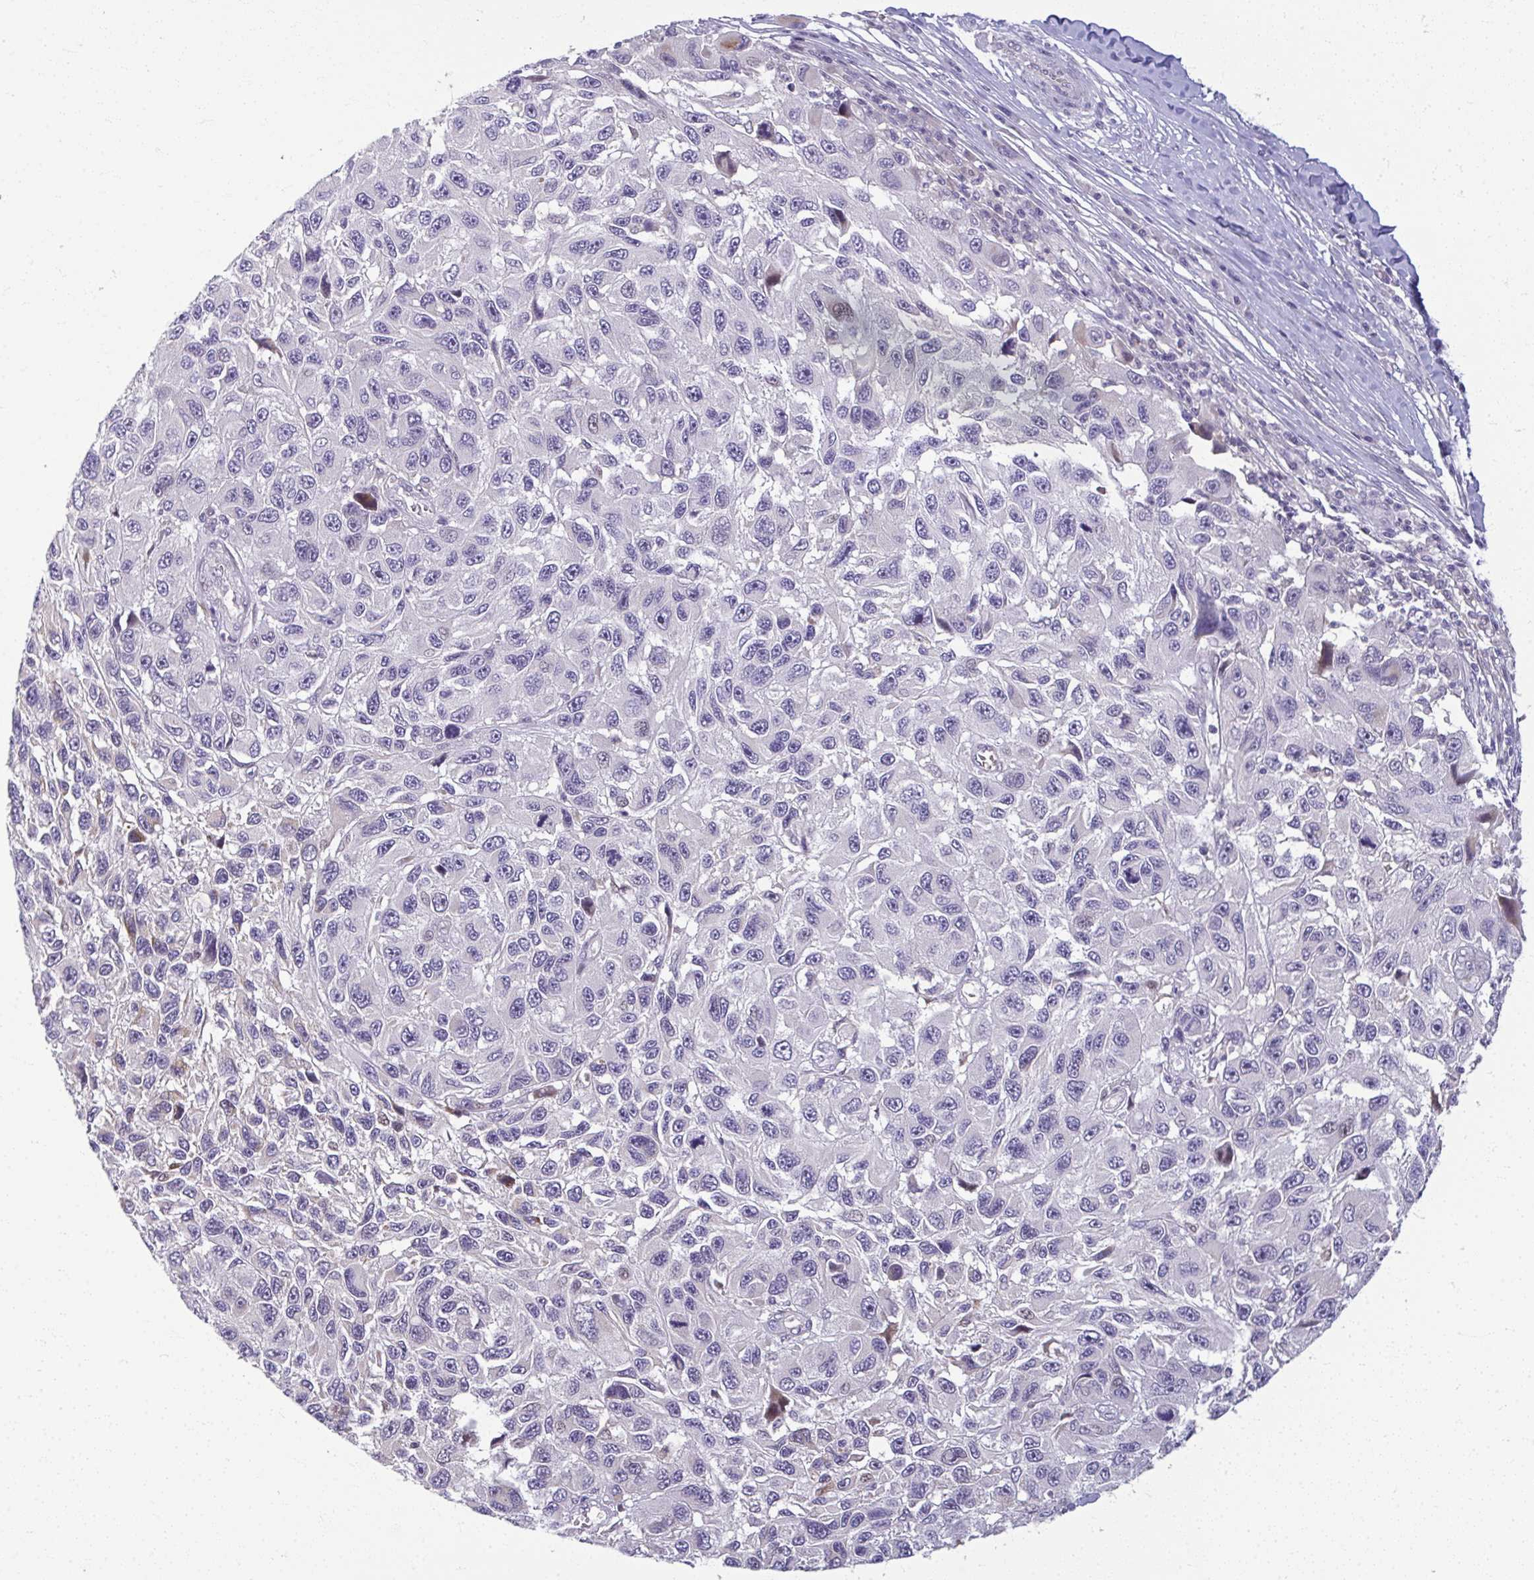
{"staining": {"intensity": "negative", "quantity": "none", "location": "none"}, "tissue": "melanoma", "cell_type": "Tumor cells", "image_type": "cancer", "snomed": [{"axis": "morphology", "description": "Malignant melanoma, NOS"}, {"axis": "topography", "description": "Skin"}], "caption": "Immunohistochemical staining of malignant melanoma shows no significant expression in tumor cells.", "gene": "ODF1", "patient": {"sex": "male", "age": 53}}